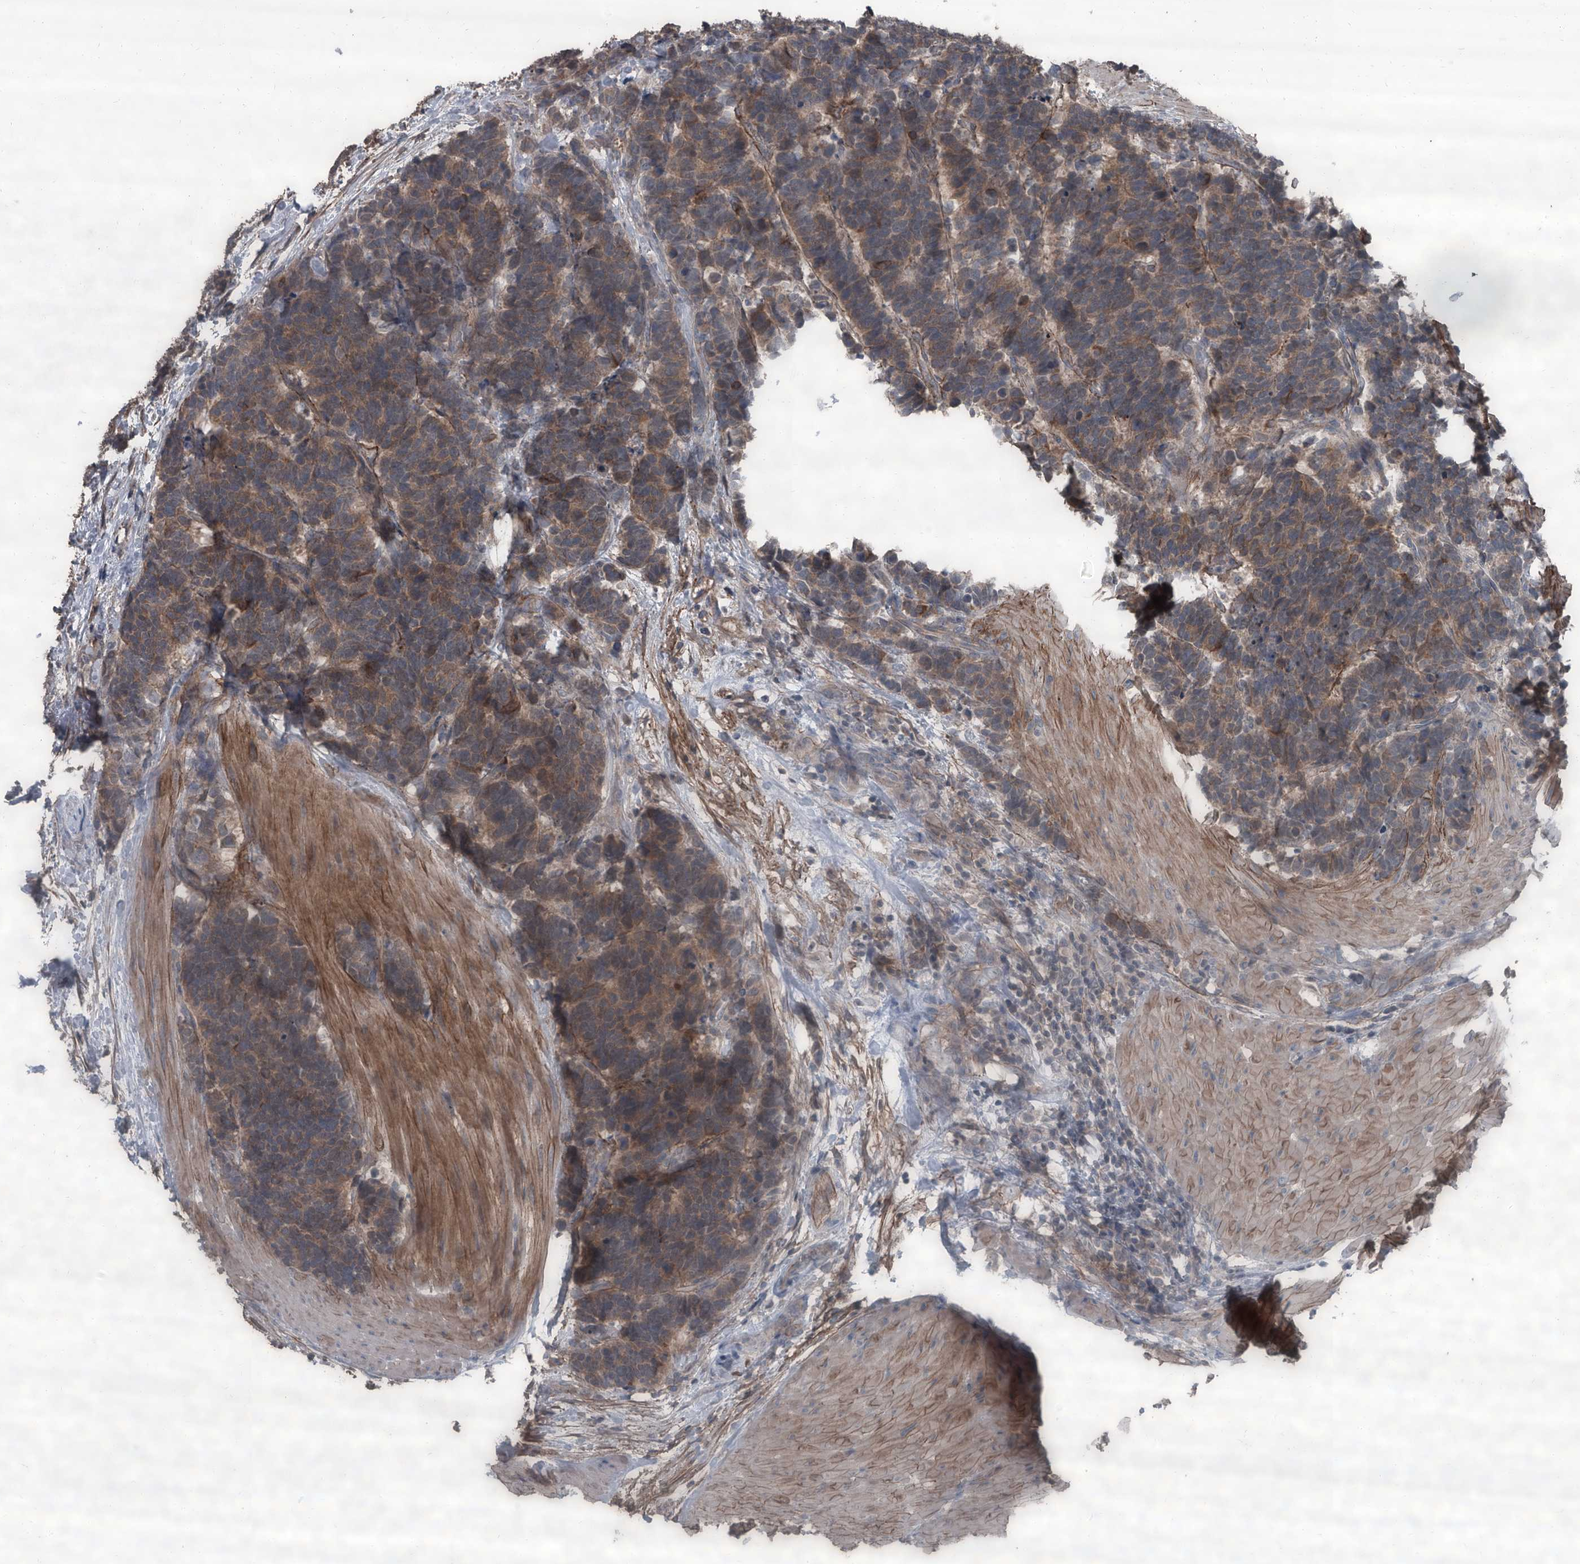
{"staining": {"intensity": "weak", "quantity": ">75%", "location": "cytoplasmic/membranous"}, "tissue": "carcinoid", "cell_type": "Tumor cells", "image_type": "cancer", "snomed": [{"axis": "morphology", "description": "Carcinoma, NOS"}, {"axis": "morphology", "description": "Carcinoid, malignant, NOS"}, {"axis": "topography", "description": "Urinary bladder"}], "caption": "This histopathology image shows immunohistochemistry (IHC) staining of human carcinoma, with low weak cytoplasmic/membranous positivity in approximately >75% of tumor cells.", "gene": "OARD1", "patient": {"sex": "male", "age": 57}}